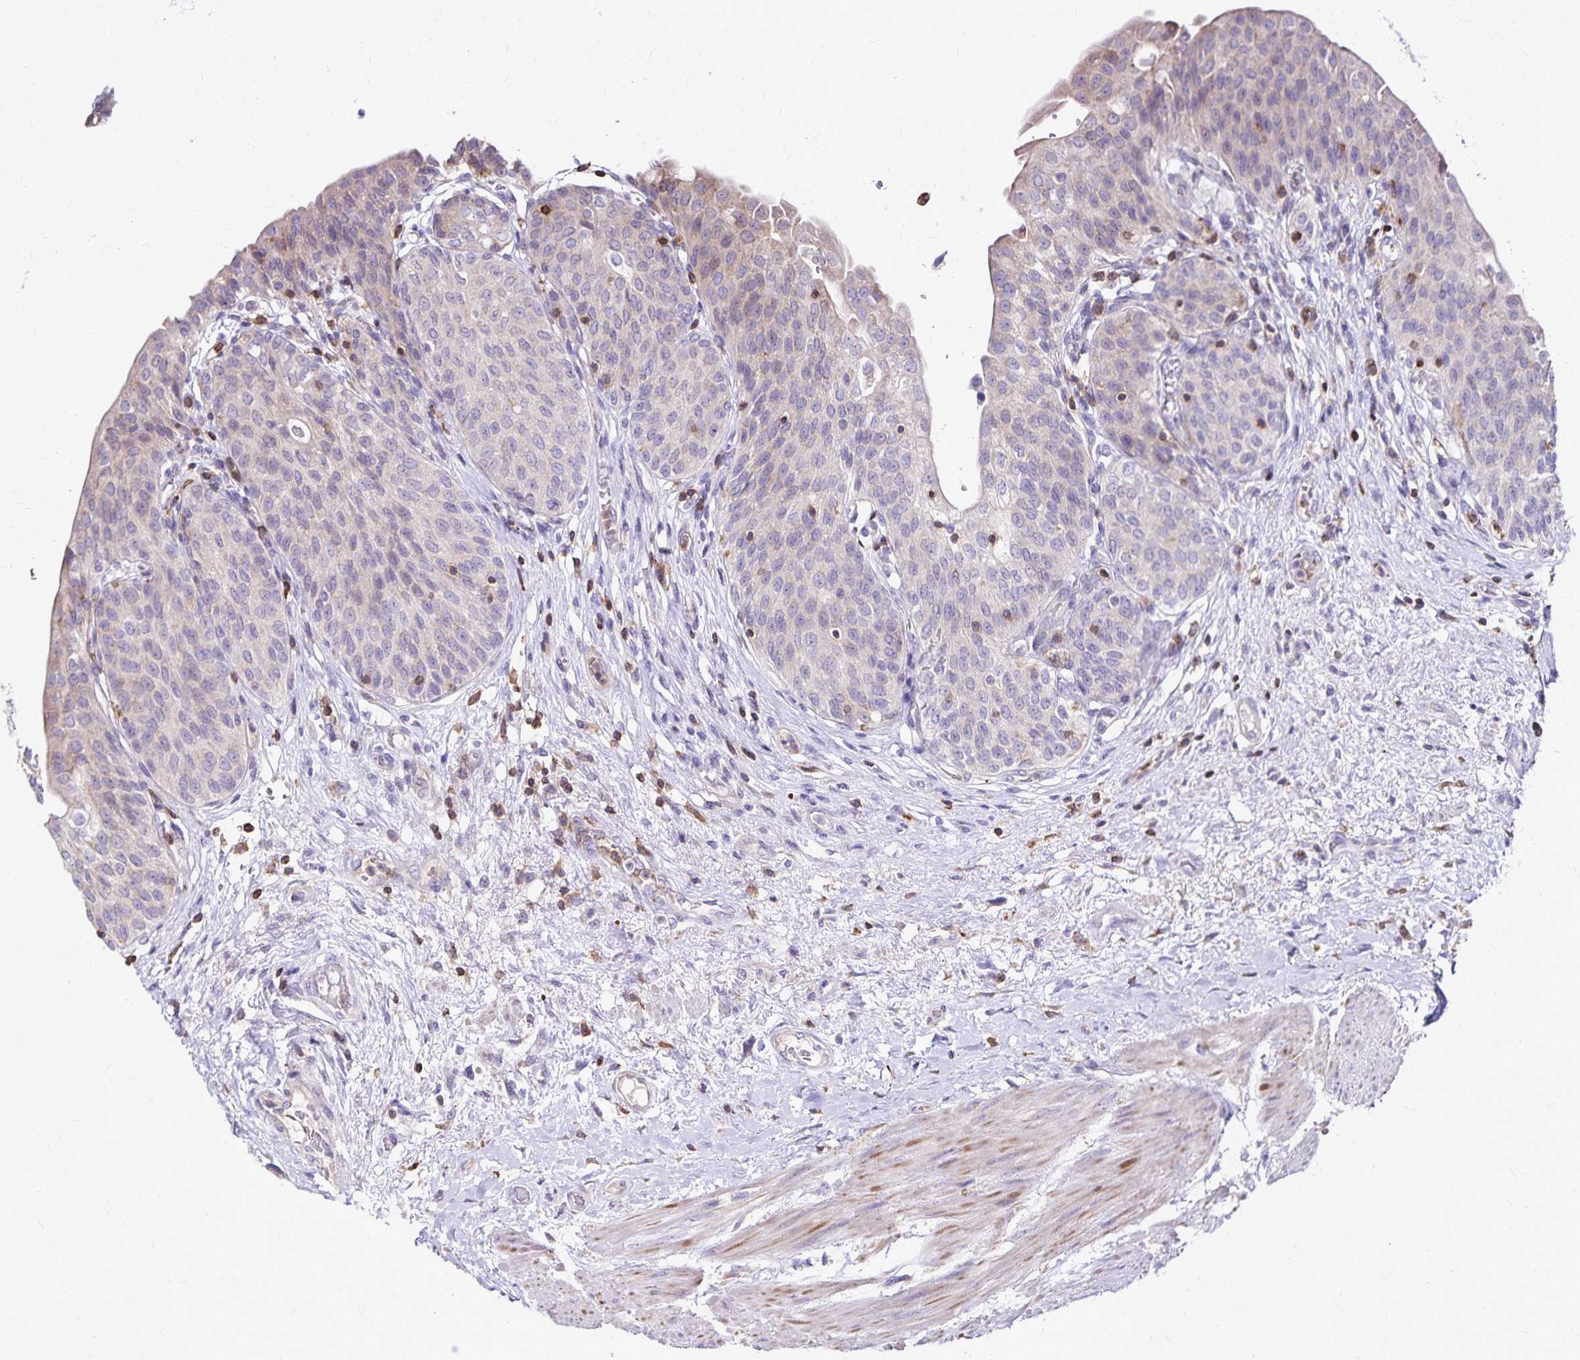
{"staining": {"intensity": "weak", "quantity": "<25%", "location": "cytoplasmic/membranous"}, "tissue": "urinary bladder", "cell_type": "Urothelial cells", "image_type": "normal", "snomed": [{"axis": "morphology", "description": "Normal tissue, NOS"}, {"axis": "topography", "description": "Urinary bladder"}], "caption": "Image shows no significant protein positivity in urothelial cells of normal urinary bladder.", "gene": "NAGPA", "patient": {"sex": "male", "age": 68}}